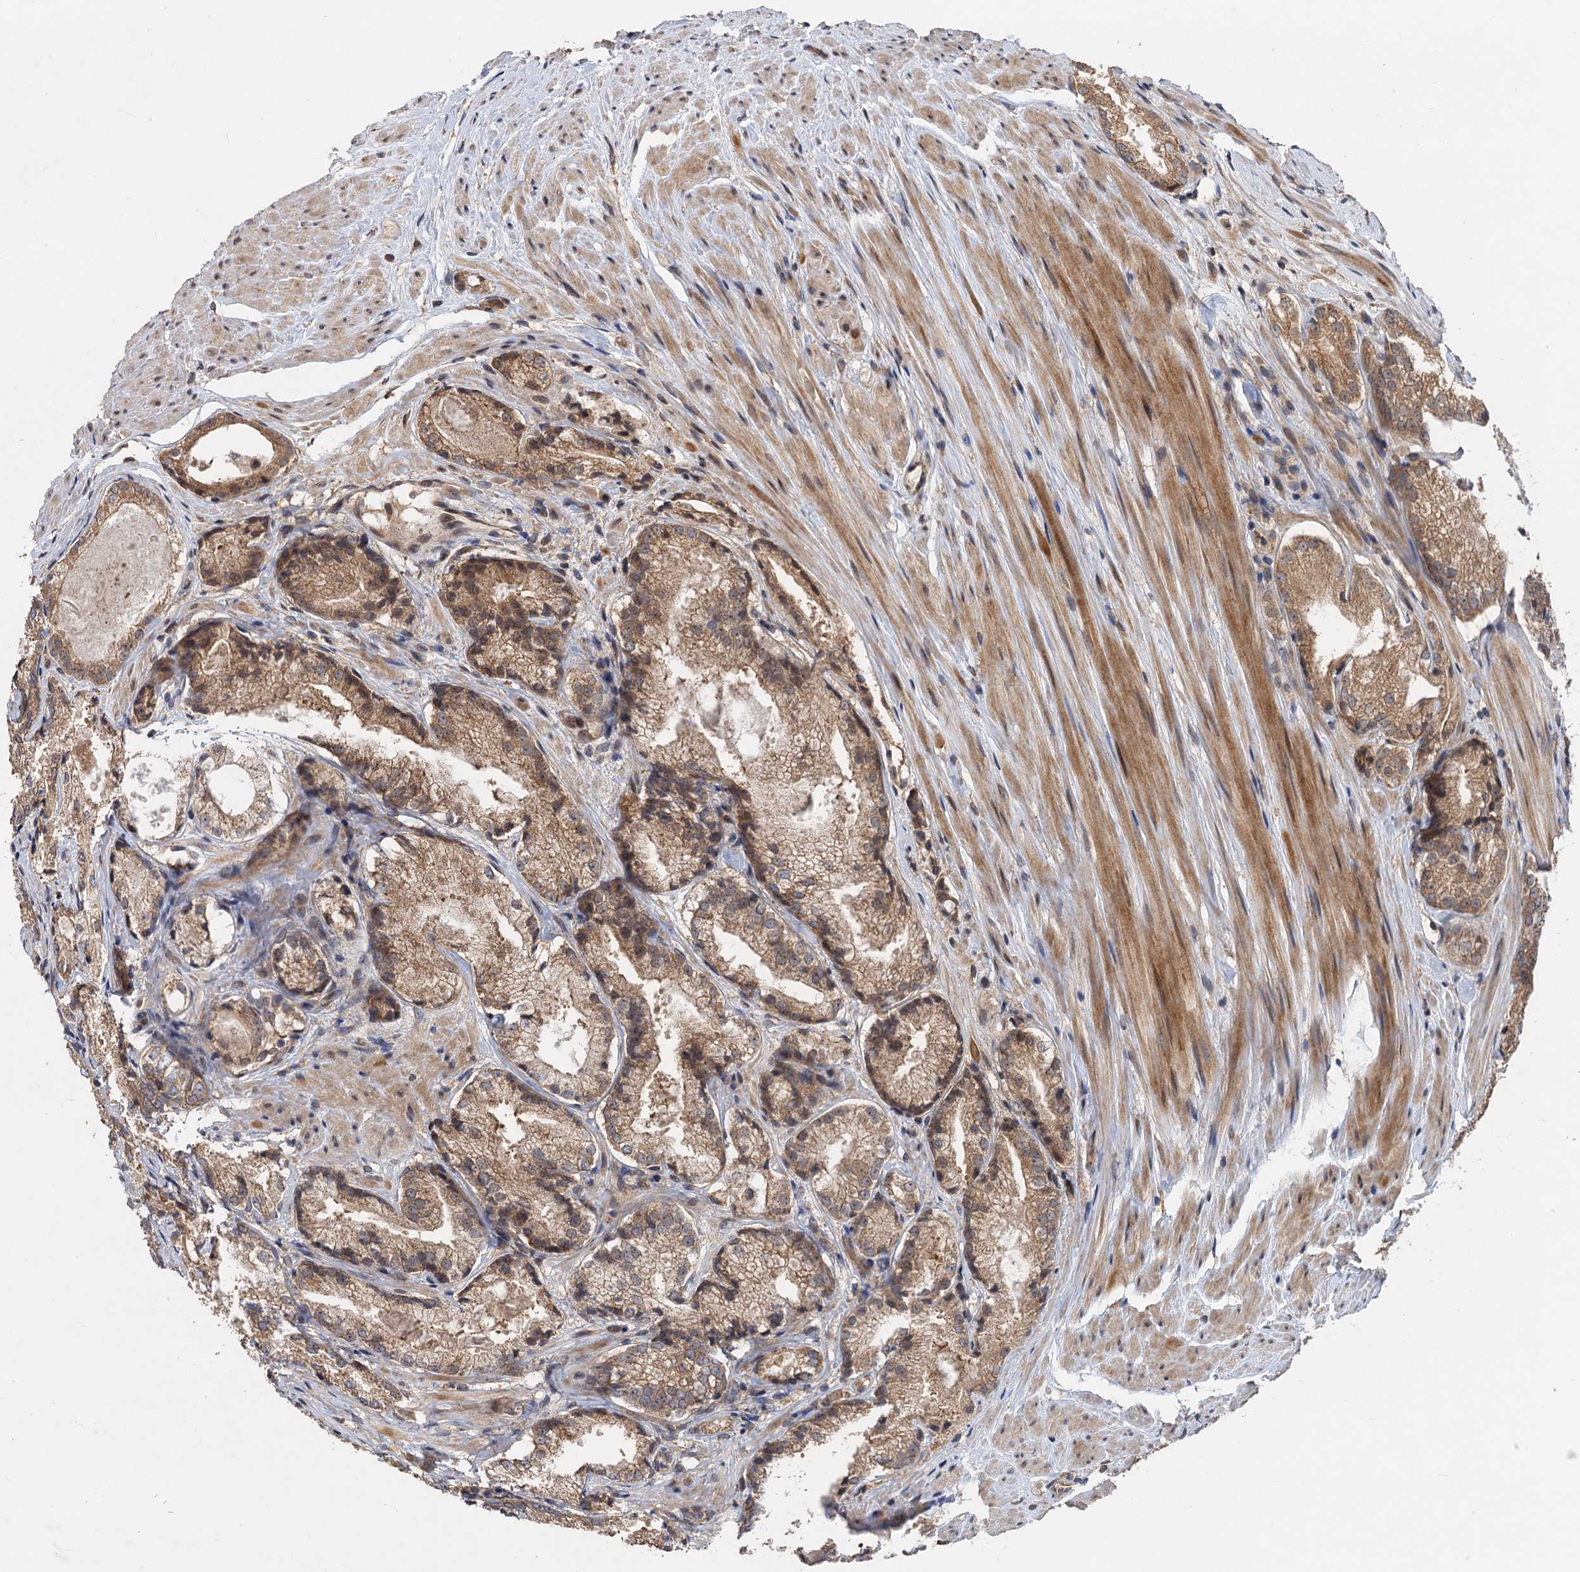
{"staining": {"intensity": "moderate", "quantity": ">75%", "location": "cytoplasmic/membranous"}, "tissue": "prostate cancer", "cell_type": "Tumor cells", "image_type": "cancer", "snomed": [{"axis": "morphology", "description": "Adenocarcinoma, Low grade"}, {"axis": "topography", "description": "Prostate"}], "caption": "This micrograph exhibits immunohistochemistry (IHC) staining of human low-grade adenocarcinoma (prostate), with medium moderate cytoplasmic/membranous staining in about >75% of tumor cells.", "gene": "SNX32", "patient": {"sex": "male", "age": 54}}